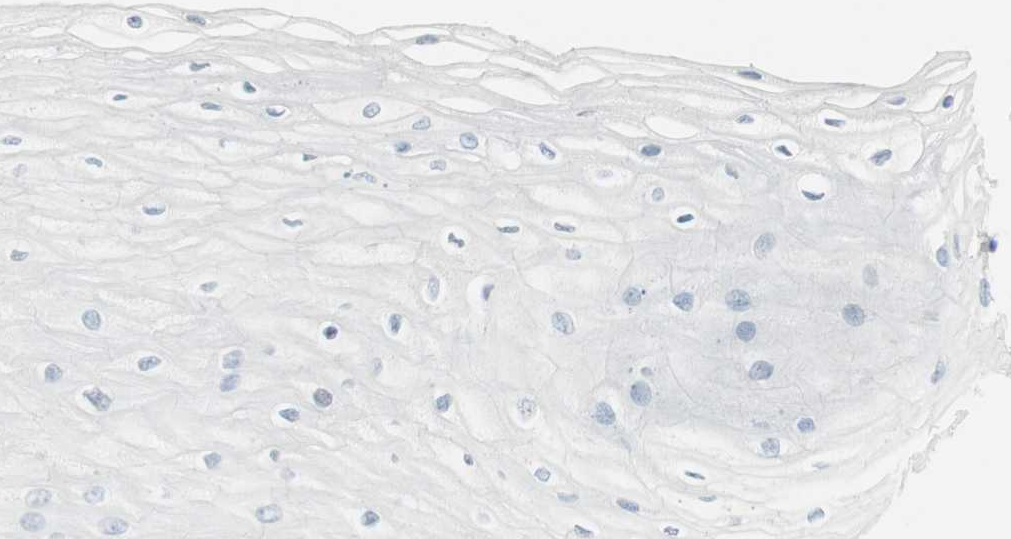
{"staining": {"intensity": "negative", "quantity": "none", "location": "none"}, "tissue": "esophagus", "cell_type": "Squamous epithelial cells", "image_type": "normal", "snomed": [{"axis": "morphology", "description": "Normal tissue, NOS"}, {"axis": "morphology", "description": "Squamous cell carcinoma, NOS"}, {"axis": "topography", "description": "Esophagus"}], "caption": "Immunohistochemistry (IHC) image of benign esophagus: esophagus stained with DAB demonstrates no significant protein expression in squamous epithelial cells. The staining was performed using DAB (3,3'-diaminobenzidine) to visualize the protein expression in brown, while the nuclei were stained in blue with hematoxylin (Magnification: 20x).", "gene": "MAP4K1", "patient": {"sex": "male", "age": 65}}